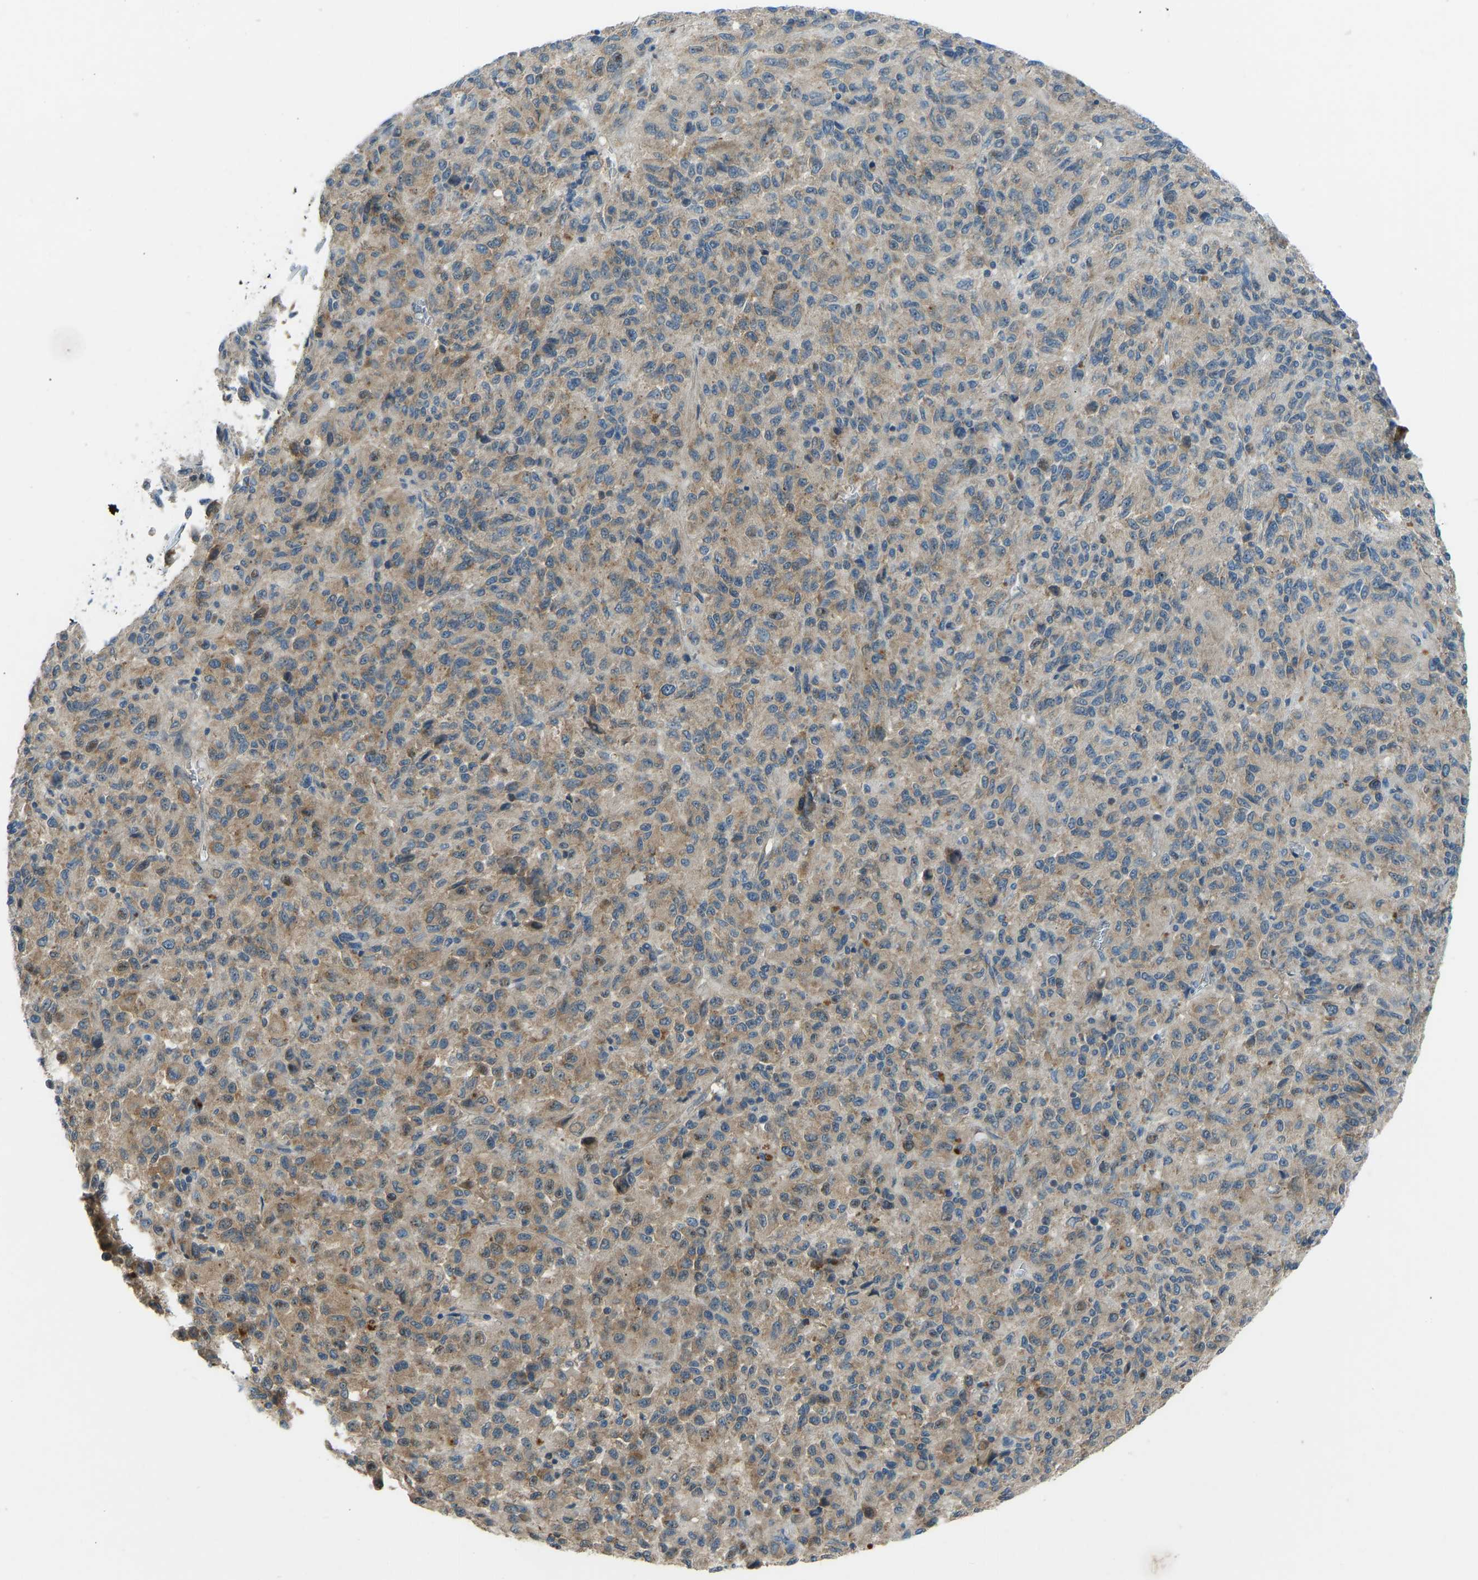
{"staining": {"intensity": "moderate", "quantity": ">75%", "location": "cytoplasmic/membranous"}, "tissue": "melanoma", "cell_type": "Tumor cells", "image_type": "cancer", "snomed": [{"axis": "morphology", "description": "Malignant melanoma, Metastatic site"}, {"axis": "topography", "description": "Lung"}], "caption": "An image of melanoma stained for a protein reveals moderate cytoplasmic/membranous brown staining in tumor cells. (Brightfield microscopy of DAB IHC at high magnification).", "gene": "STAU2", "patient": {"sex": "male", "age": 64}}